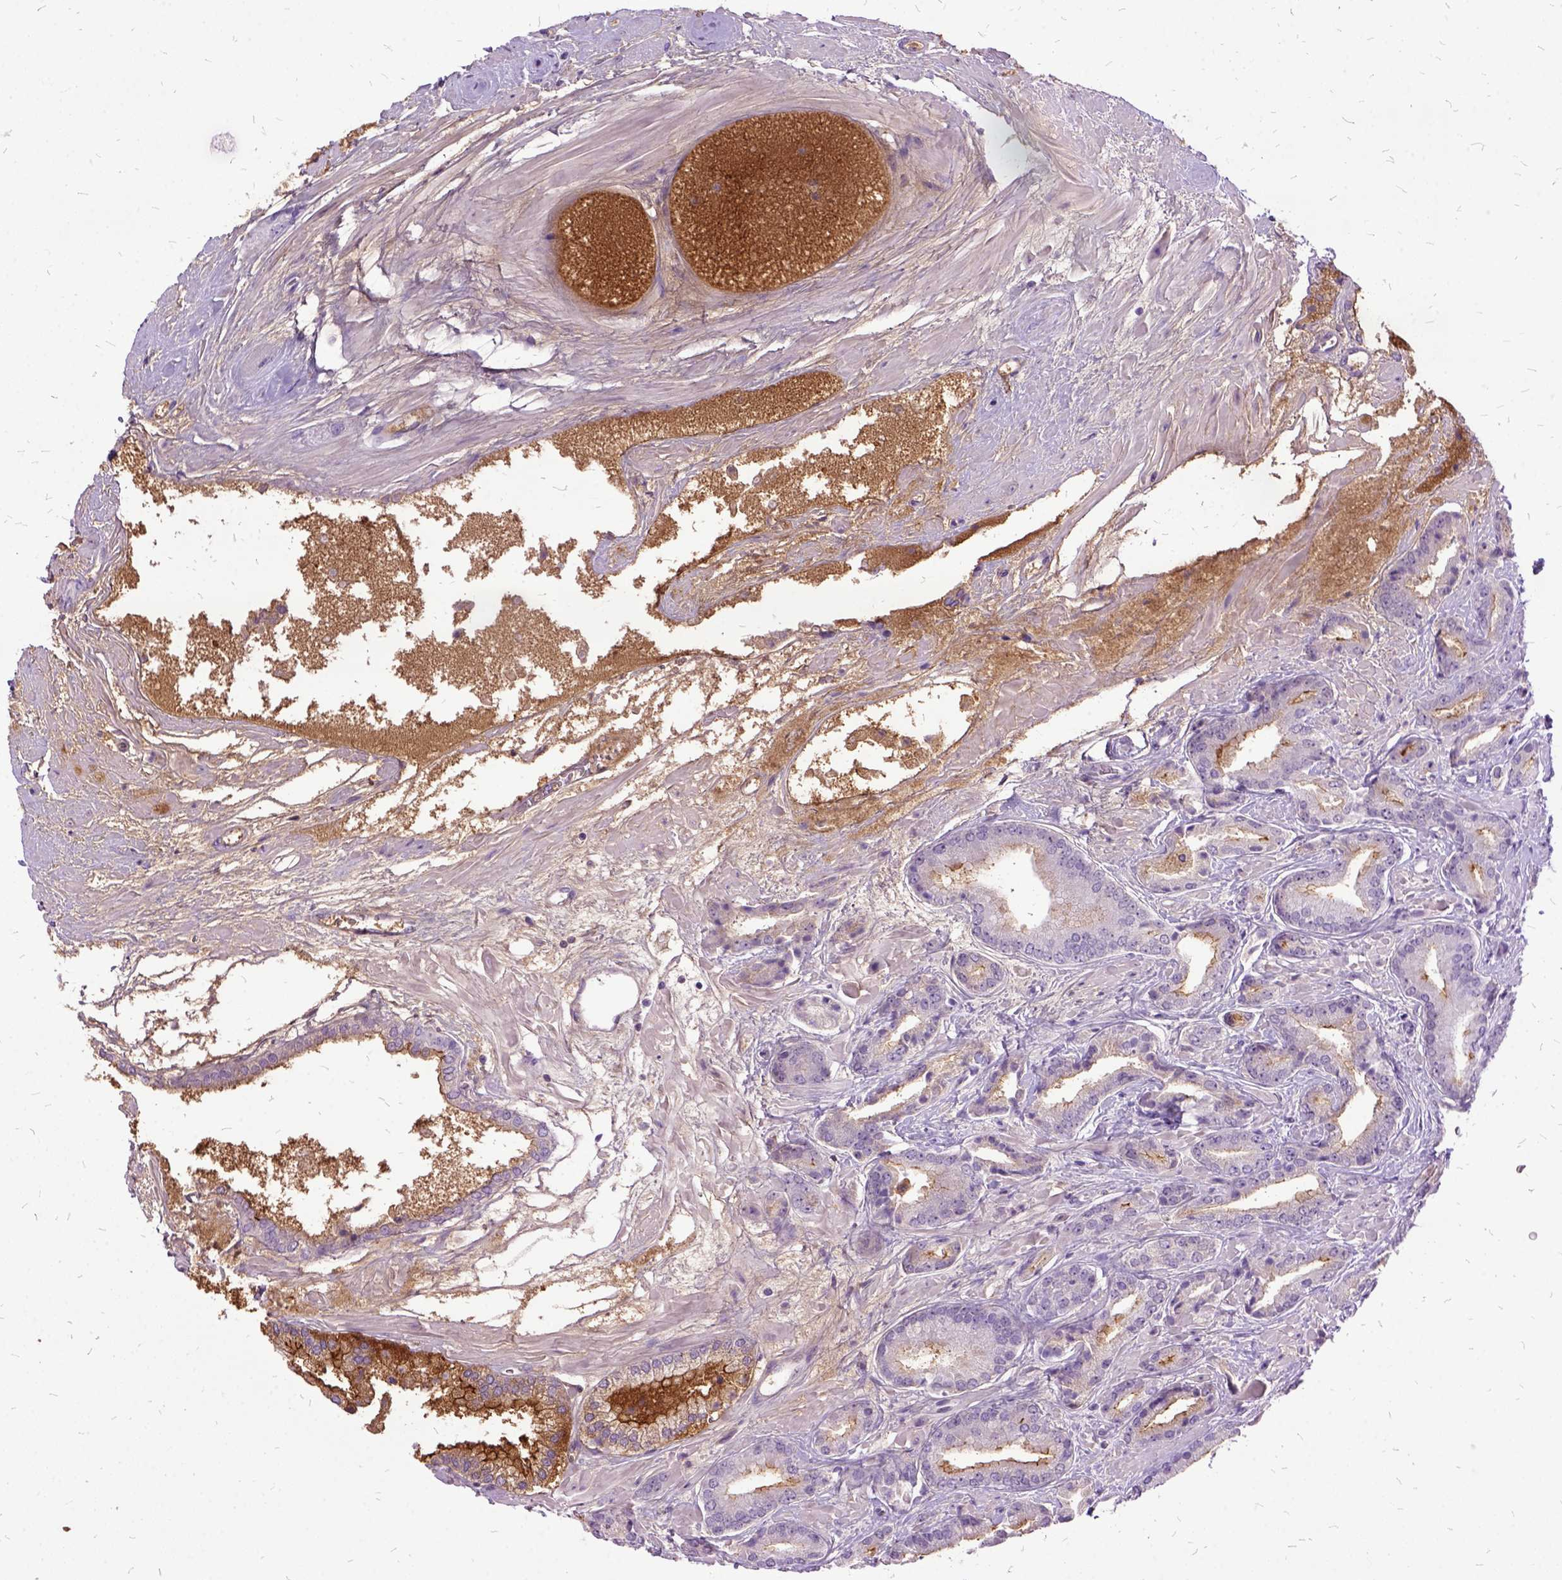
{"staining": {"intensity": "negative", "quantity": "none", "location": "none"}, "tissue": "prostate cancer", "cell_type": "Tumor cells", "image_type": "cancer", "snomed": [{"axis": "morphology", "description": "Adenocarcinoma, High grade"}, {"axis": "topography", "description": "Prostate"}], "caption": "A high-resolution histopathology image shows IHC staining of prostate cancer, which shows no significant expression in tumor cells.", "gene": "MME", "patient": {"sex": "male", "age": 56}}